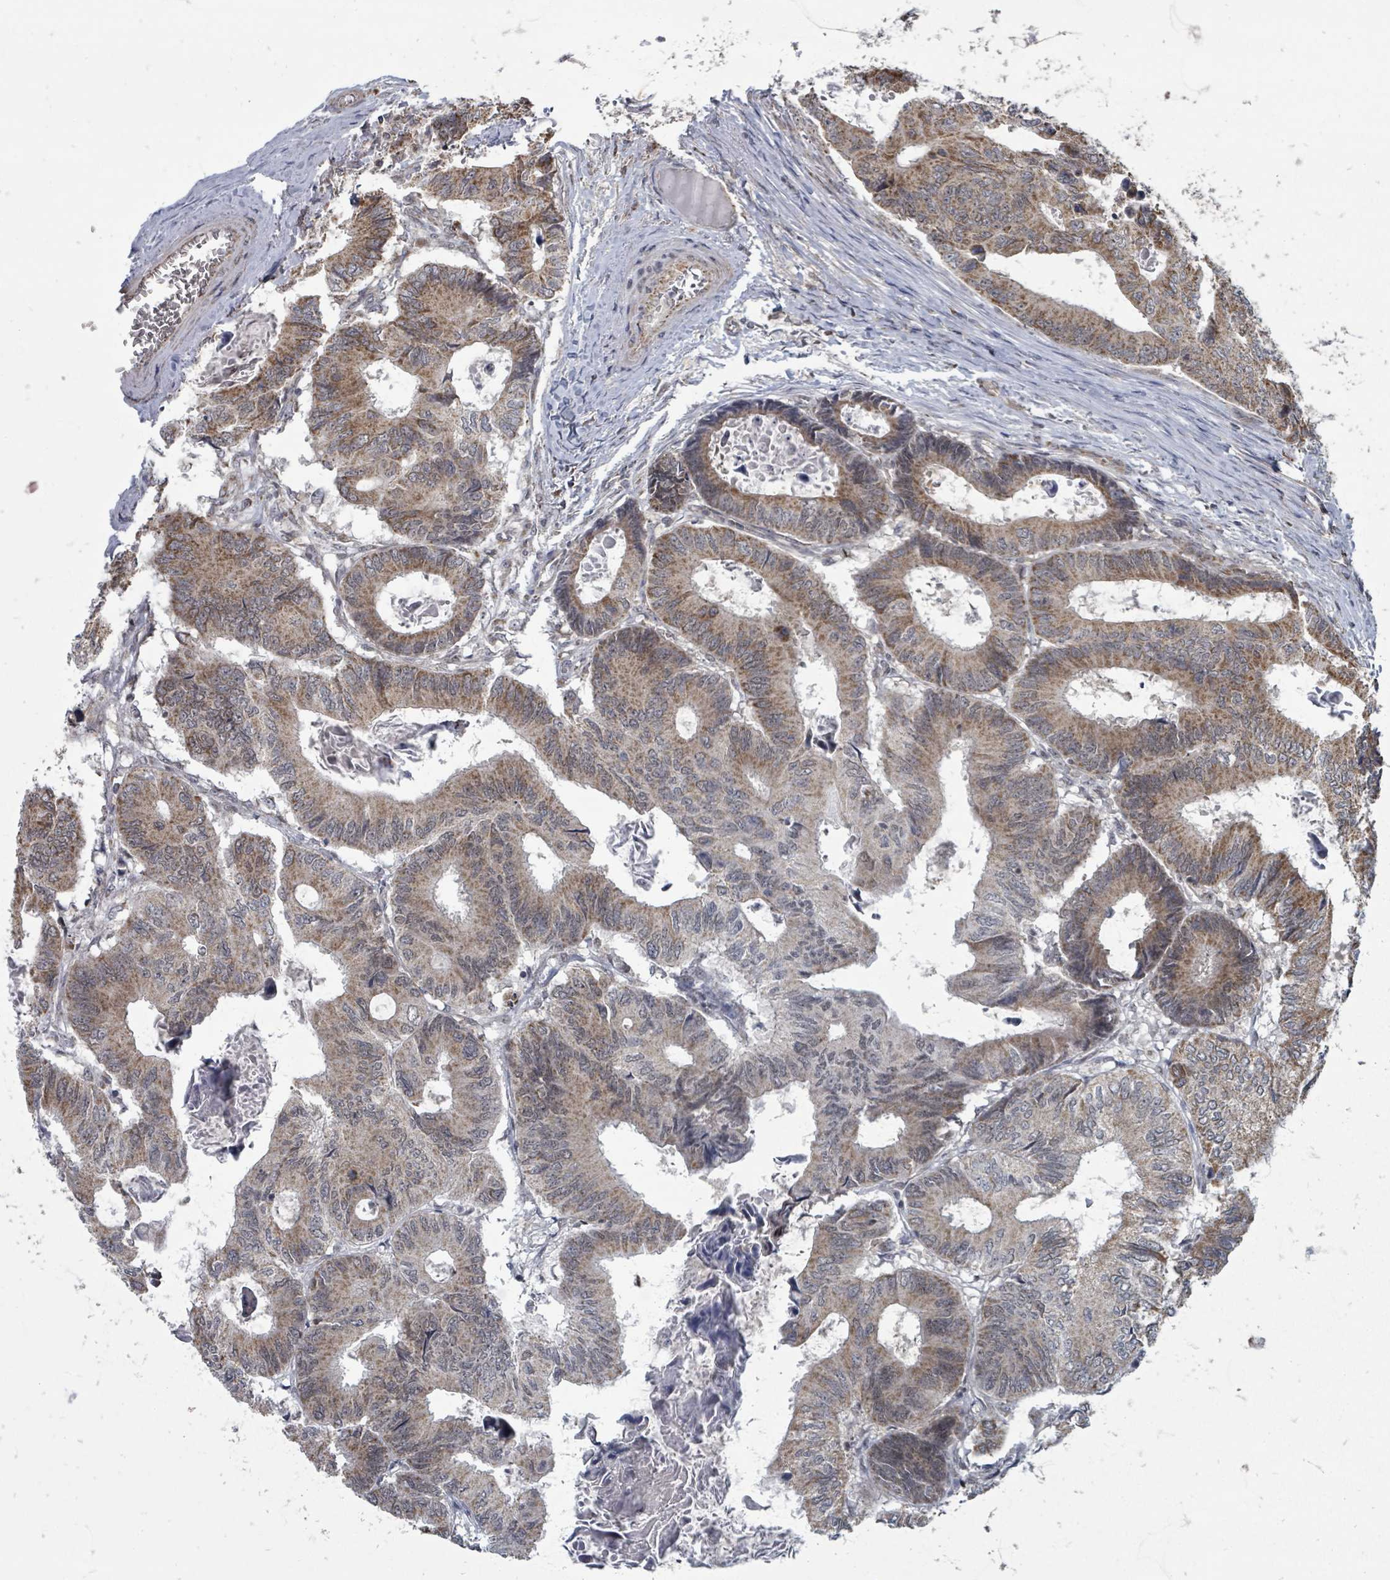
{"staining": {"intensity": "moderate", "quantity": ">75%", "location": "cytoplasmic/membranous"}, "tissue": "colorectal cancer", "cell_type": "Tumor cells", "image_type": "cancer", "snomed": [{"axis": "morphology", "description": "Adenocarcinoma, NOS"}, {"axis": "topography", "description": "Colon"}], "caption": "Protein analysis of colorectal cancer (adenocarcinoma) tissue reveals moderate cytoplasmic/membranous positivity in about >75% of tumor cells.", "gene": "MAGOHB", "patient": {"sex": "male", "age": 85}}